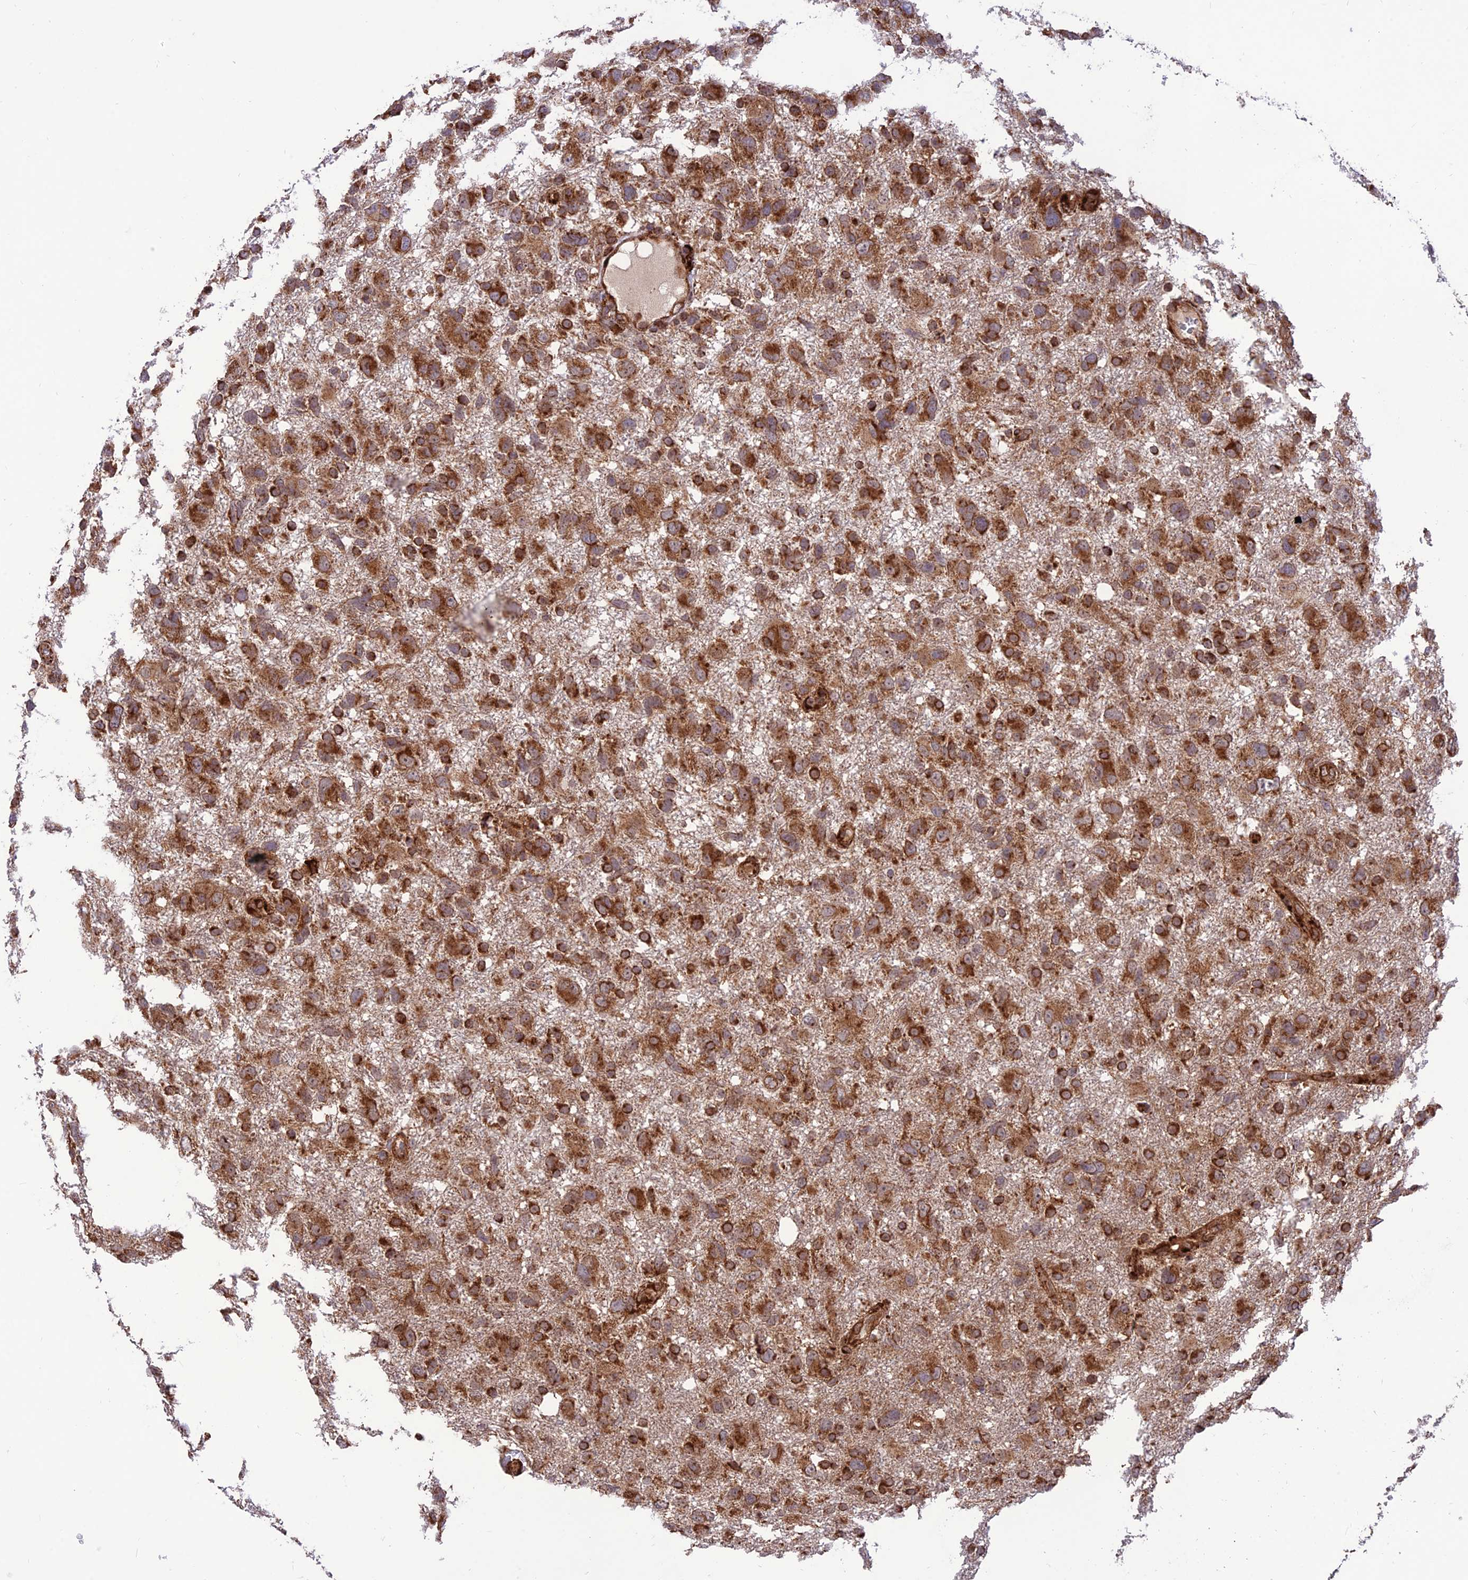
{"staining": {"intensity": "strong", "quantity": ">75%", "location": "cytoplasmic/membranous"}, "tissue": "glioma", "cell_type": "Tumor cells", "image_type": "cancer", "snomed": [{"axis": "morphology", "description": "Glioma, malignant, High grade"}, {"axis": "topography", "description": "Brain"}], "caption": "Glioma tissue shows strong cytoplasmic/membranous positivity in approximately >75% of tumor cells, visualized by immunohistochemistry.", "gene": "CRTAP", "patient": {"sex": "male", "age": 61}}